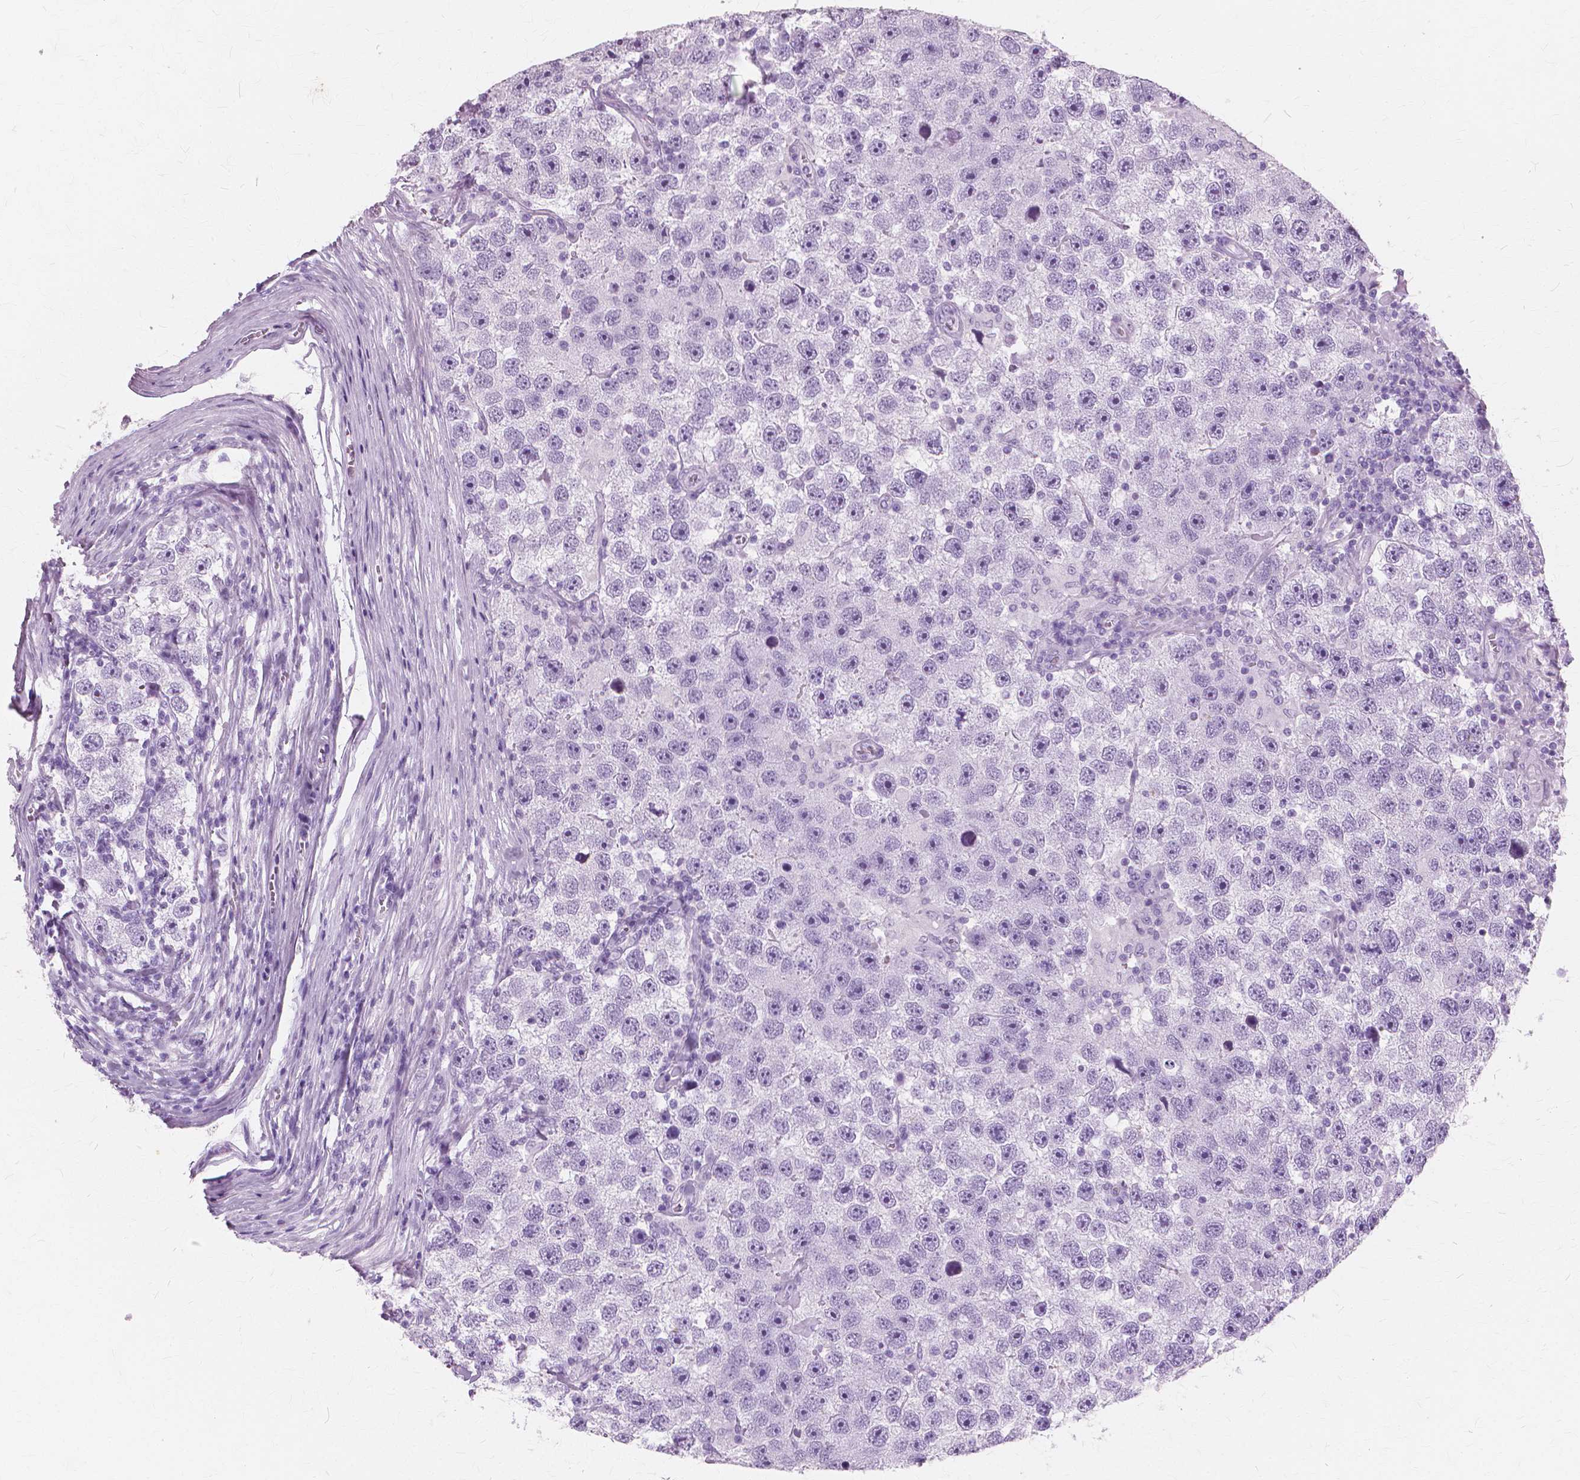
{"staining": {"intensity": "negative", "quantity": "none", "location": "none"}, "tissue": "testis cancer", "cell_type": "Tumor cells", "image_type": "cancer", "snomed": [{"axis": "morphology", "description": "Seminoma, NOS"}, {"axis": "topography", "description": "Testis"}], "caption": "IHC photomicrograph of testis cancer stained for a protein (brown), which displays no expression in tumor cells.", "gene": "SFTPD", "patient": {"sex": "male", "age": 26}}